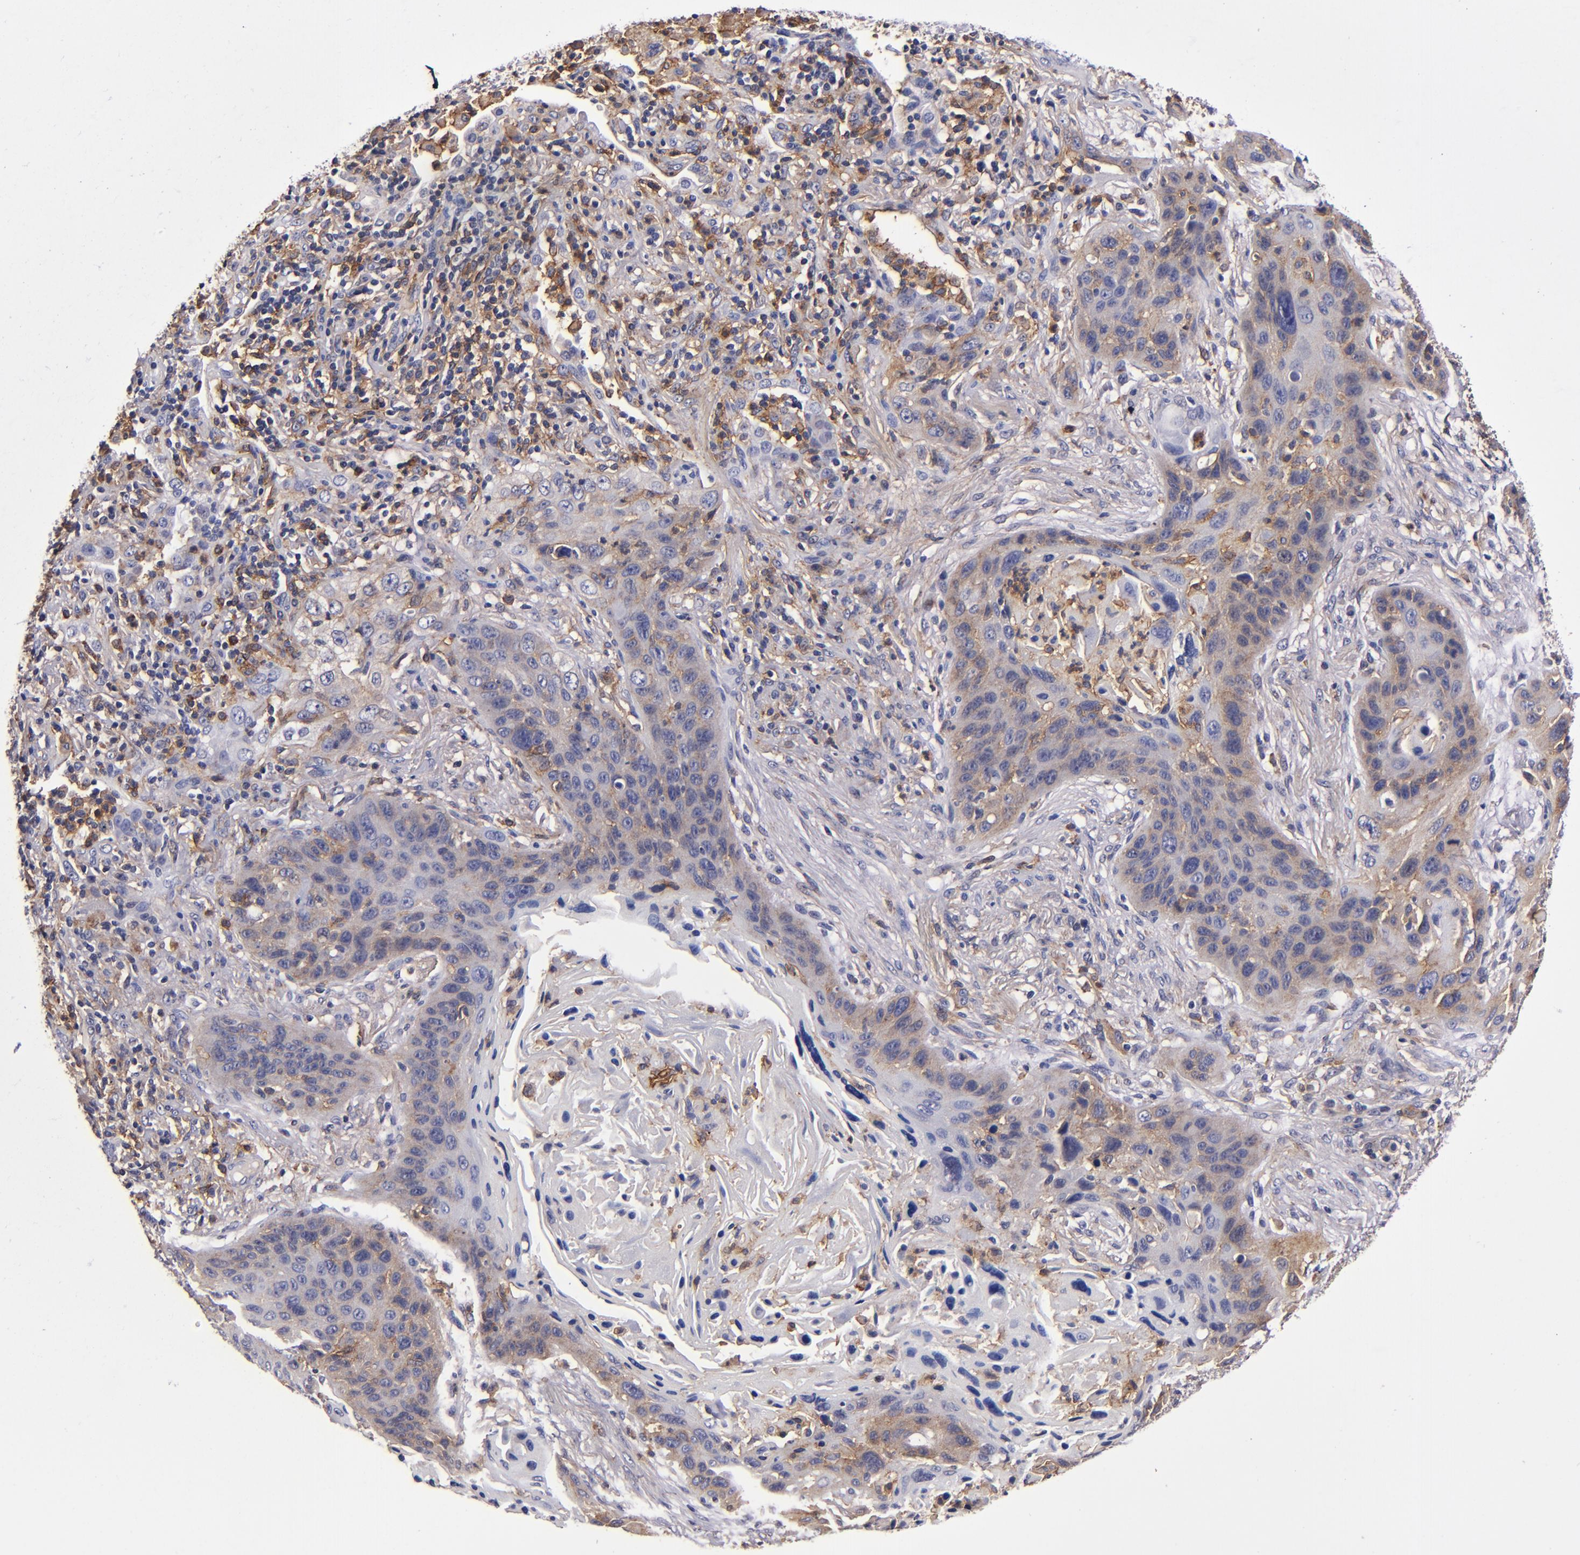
{"staining": {"intensity": "weak", "quantity": "<25%", "location": "cytoplasmic/membranous"}, "tissue": "lung cancer", "cell_type": "Tumor cells", "image_type": "cancer", "snomed": [{"axis": "morphology", "description": "Squamous cell carcinoma, NOS"}, {"axis": "topography", "description": "Lung"}], "caption": "Squamous cell carcinoma (lung) was stained to show a protein in brown. There is no significant positivity in tumor cells.", "gene": "SIRPA", "patient": {"sex": "female", "age": 67}}